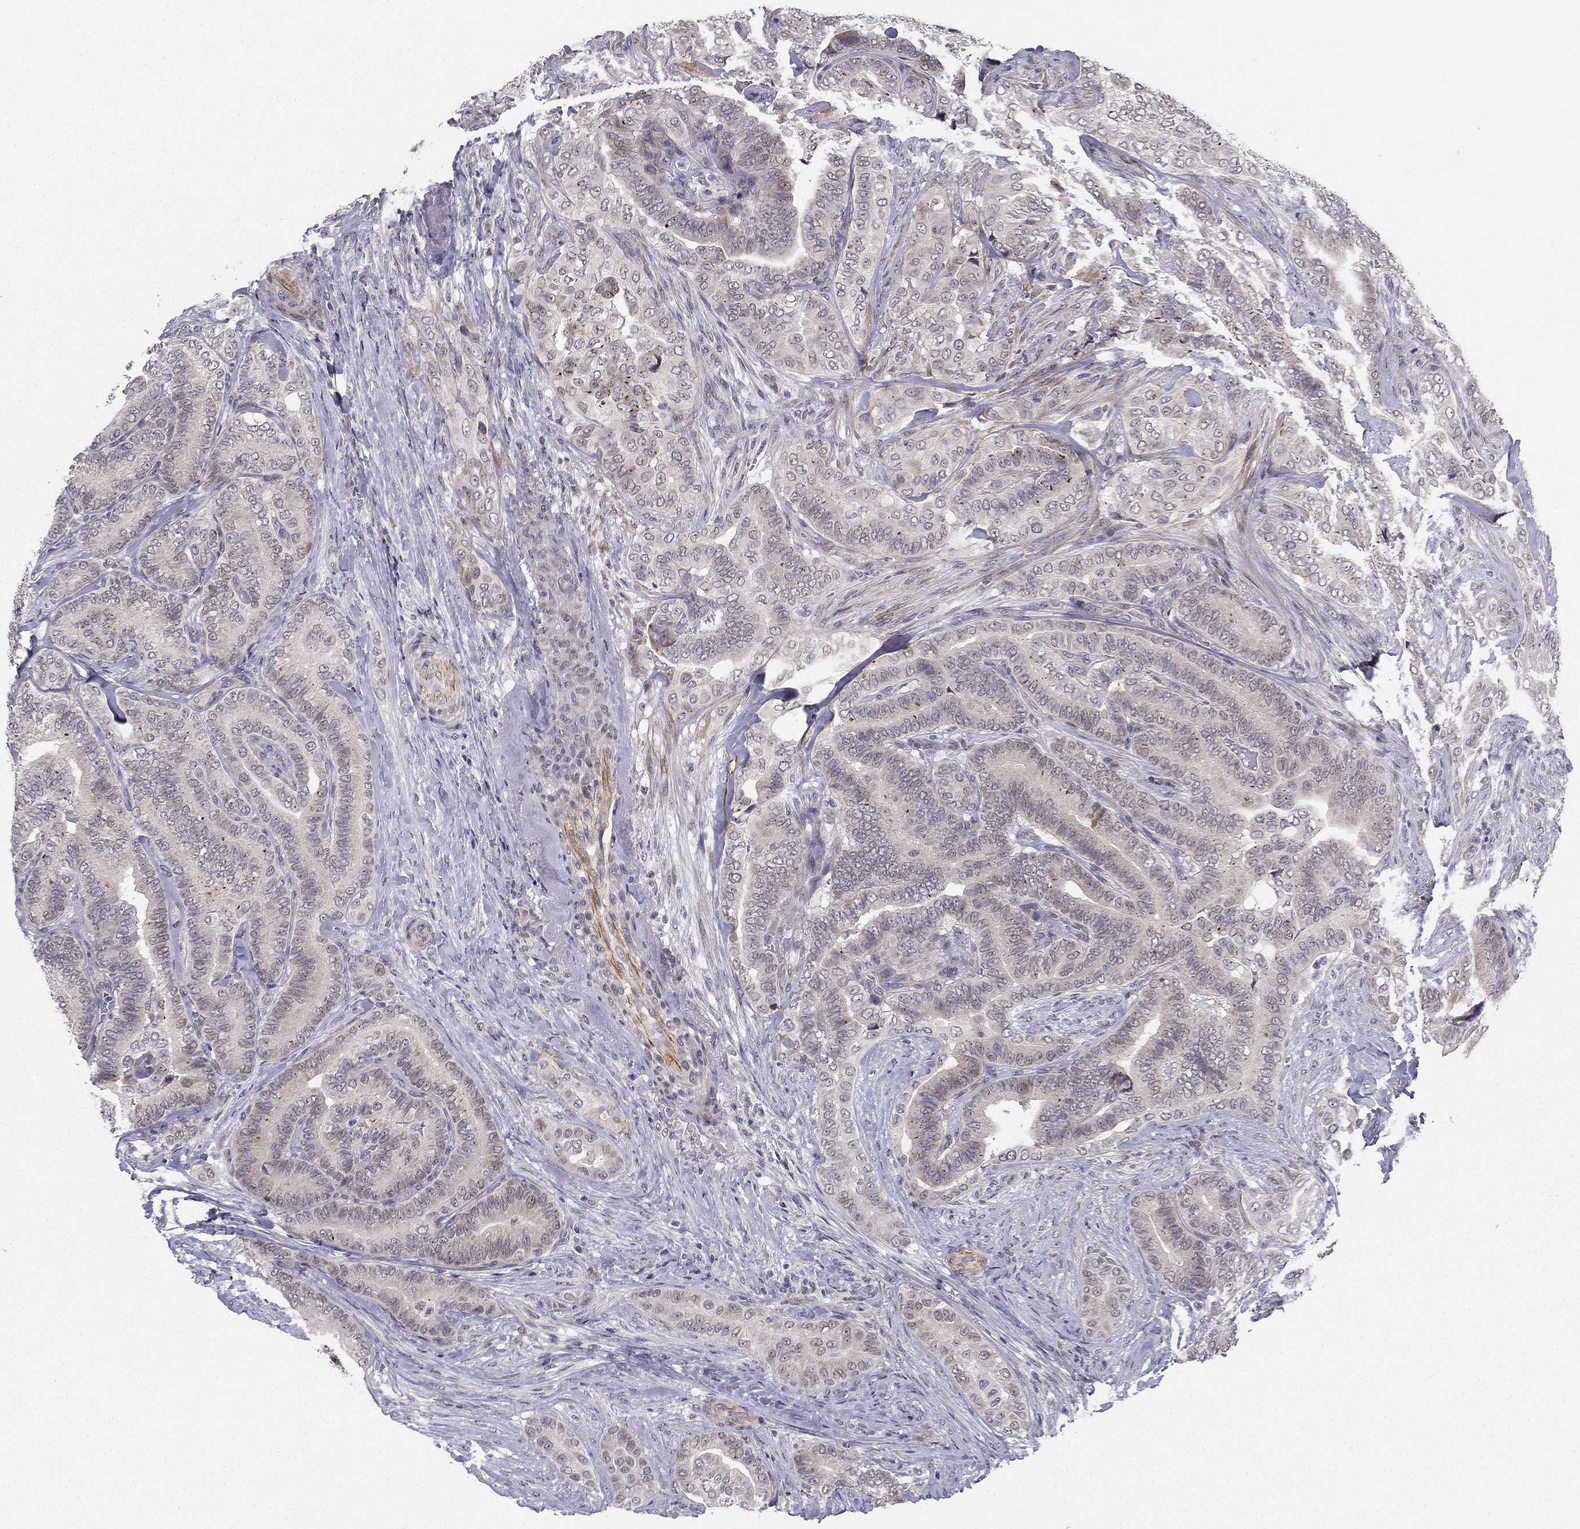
{"staining": {"intensity": "weak", "quantity": "<25%", "location": "cytoplasmic/membranous"}, "tissue": "thyroid cancer", "cell_type": "Tumor cells", "image_type": "cancer", "snomed": [{"axis": "morphology", "description": "Papillary adenocarcinoma, NOS"}, {"axis": "topography", "description": "Thyroid gland"}], "caption": "This is an immunohistochemistry micrograph of human thyroid cancer. There is no expression in tumor cells.", "gene": "CHST8", "patient": {"sex": "male", "age": 61}}